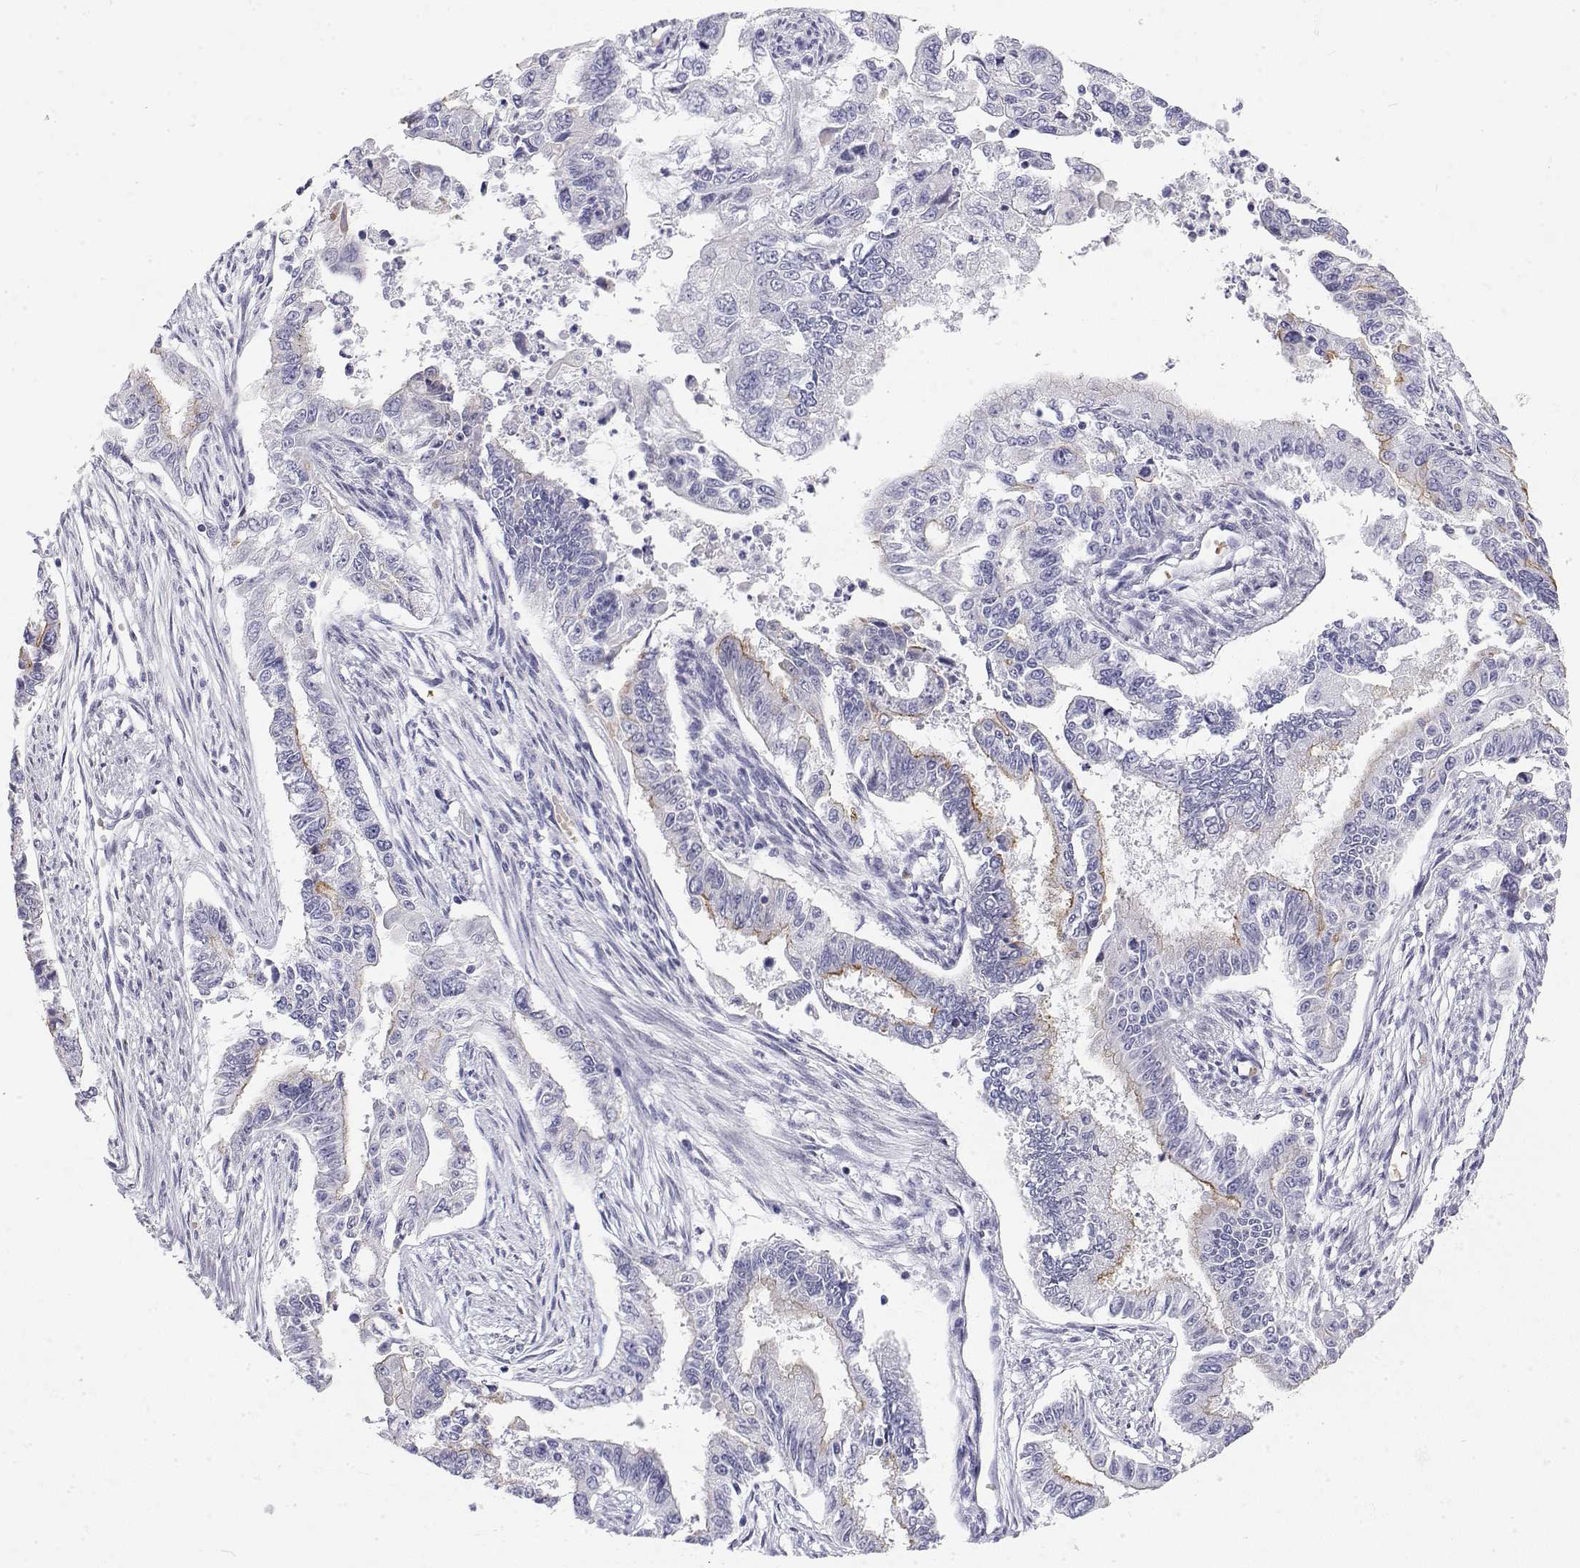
{"staining": {"intensity": "moderate", "quantity": "<25%", "location": "cytoplasmic/membranous"}, "tissue": "endometrial cancer", "cell_type": "Tumor cells", "image_type": "cancer", "snomed": [{"axis": "morphology", "description": "Adenocarcinoma, NOS"}, {"axis": "topography", "description": "Uterus"}], "caption": "Approximately <25% of tumor cells in endometrial cancer reveal moderate cytoplasmic/membranous protein expression as visualized by brown immunohistochemical staining.", "gene": "MISP", "patient": {"sex": "female", "age": 59}}